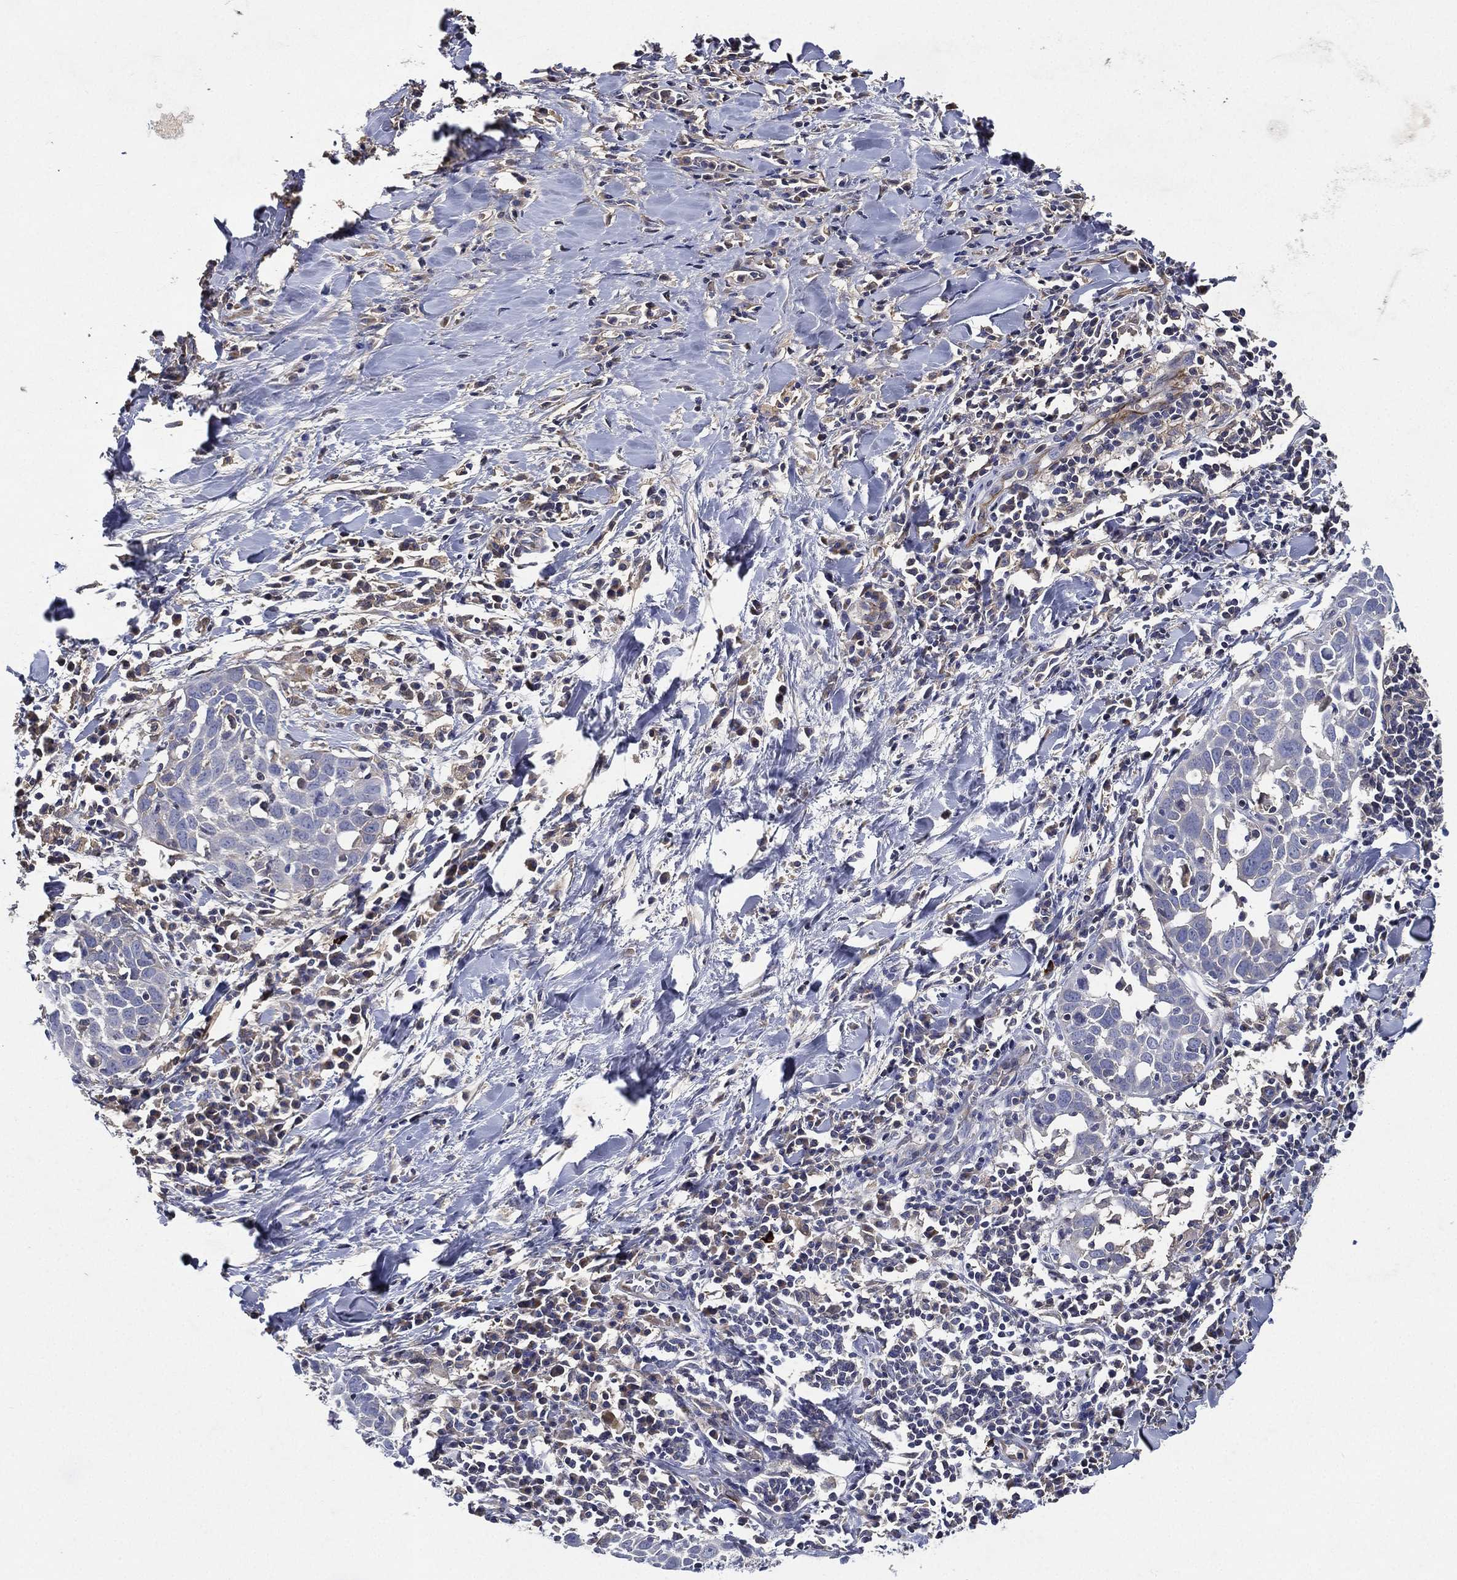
{"staining": {"intensity": "negative", "quantity": "none", "location": "none"}, "tissue": "lung cancer", "cell_type": "Tumor cells", "image_type": "cancer", "snomed": [{"axis": "morphology", "description": "Squamous cell carcinoma, NOS"}, {"axis": "topography", "description": "Lung"}], "caption": "Immunohistochemical staining of human lung squamous cell carcinoma exhibits no significant positivity in tumor cells.", "gene": "TMPRSS11D", "patient": {"sex": "male", "age": 57}}